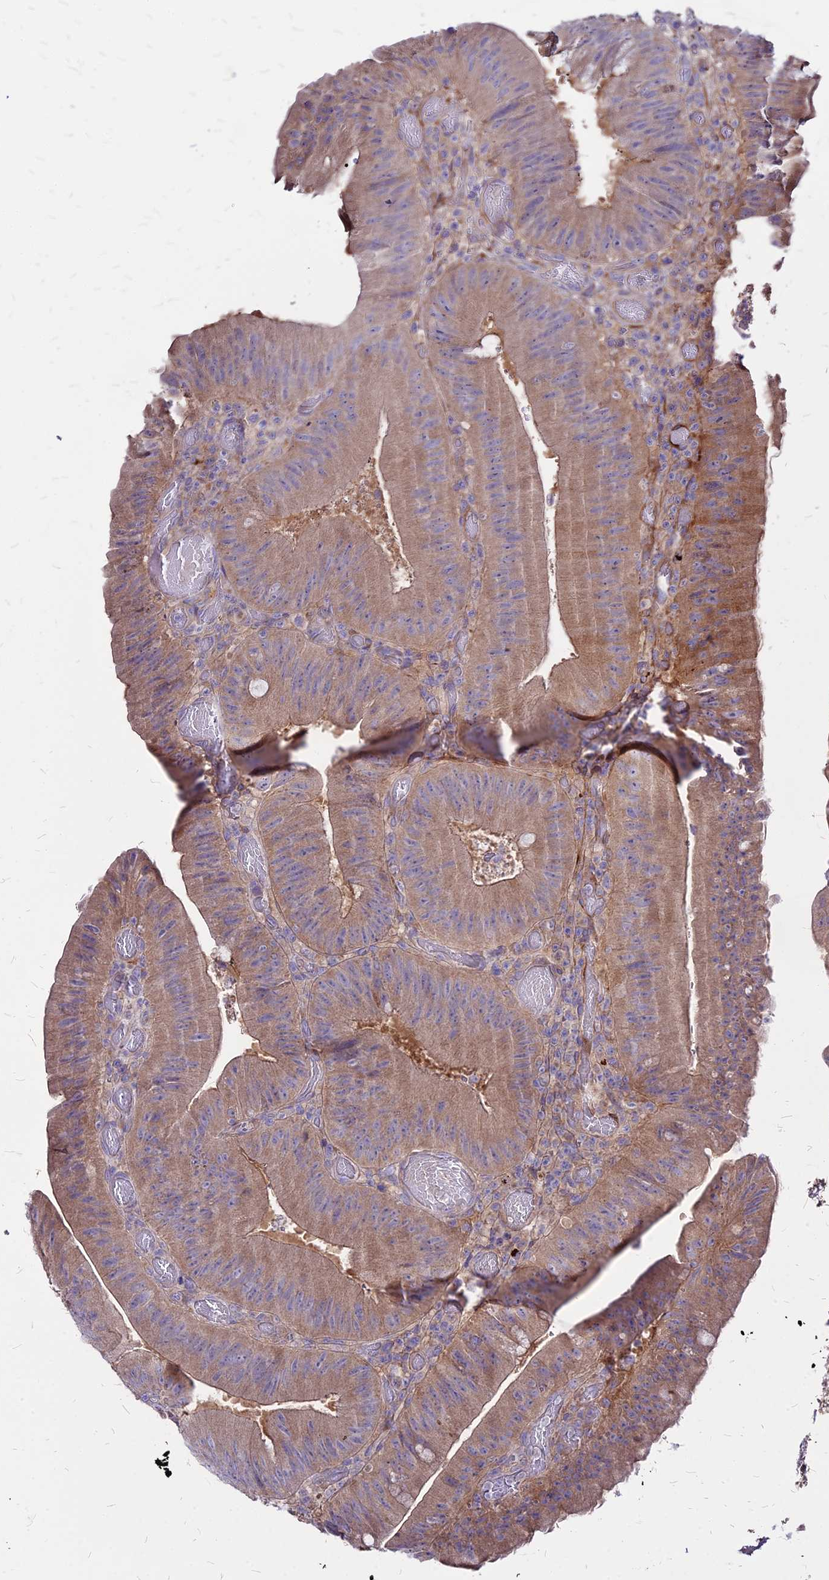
{"staining": {"intensity": "moderate", "quantity": ">75%", "location": "cytoplasmic/membranous"}, "tissue": "colorectal cancer", "cell_type": "Tumor cells", "image_type": "cancer", "snomed": [{"axis": "morphology", "description": "Adenocarcinoma, NOS"}, {"axis": "topography", "description": "Colon"}], "caption": "A high-resolution histopathology image shows IHC staining of colorectal cancer, which exhibits moderate cytoplasmic/membranous staining in approximately >75% of tumor cells. Ihc stains the protein of interest in brown and the nuclei are stained blue.", "gene": "COMMD10", "patient": {"sex": "female", "age": 43}}